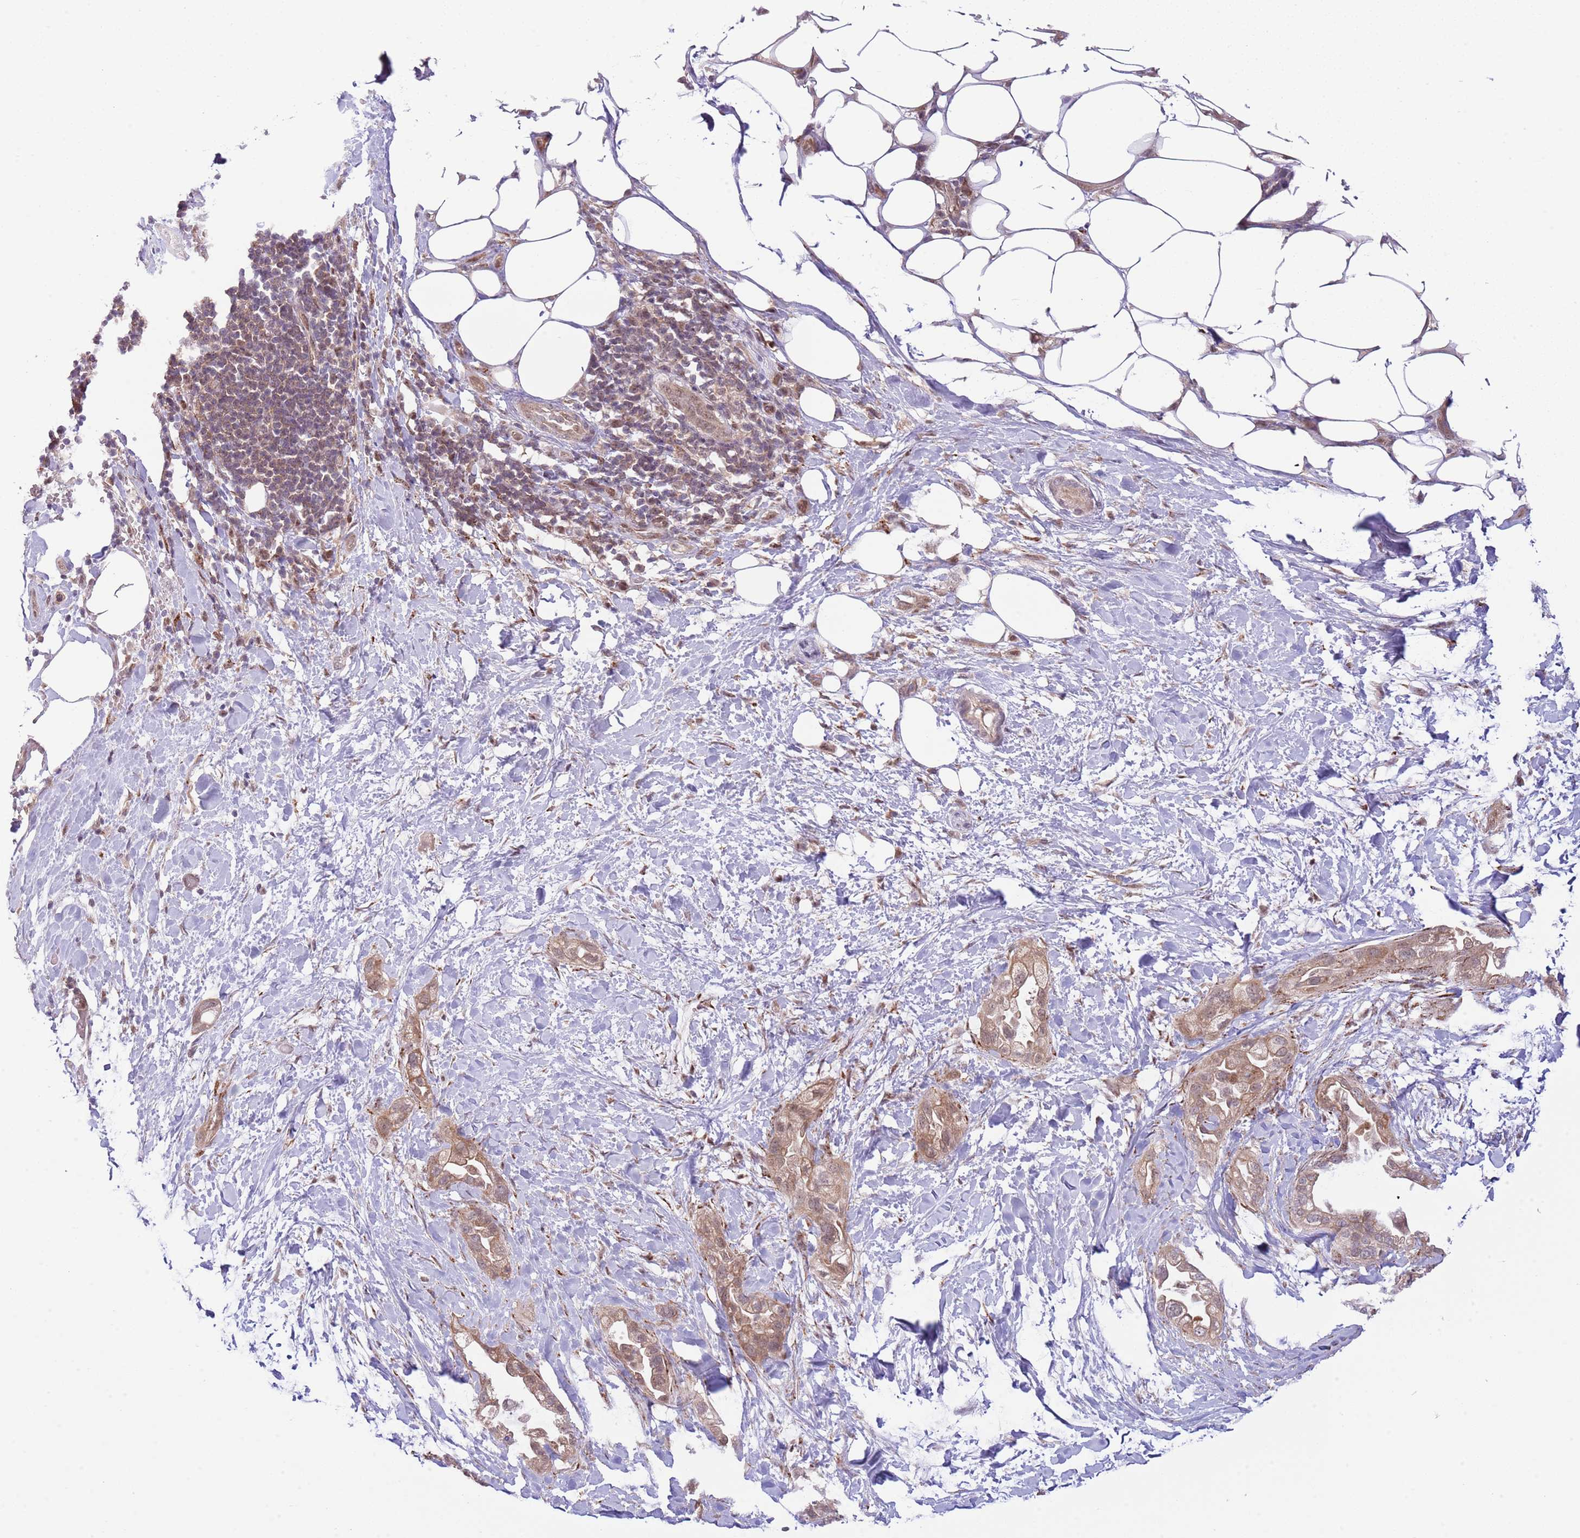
{"staining": {"intensity": "moderate", "quantity": ">75%", "location": "cytoplasmic/membranous"}, "tissue": "pancreatic cancer", "cell_type": "Tumor cells", "image_type": "cancer", "snomed": [{"axis": "morphology", "description": "Adenocarcinoma, NOS"}, {"axis": "topography", "description": "Pancreas"}], "caption": "This histopathology image reveals immunohistochemistry (IHC) staining of pancreatic cancer (adenocarcinoma), with medium moderate cytoplasmic/membranous expression in approximately >75% of tumor cells.", "gene": "CHD1", "patient": {"sex": "male", "age": 44}}